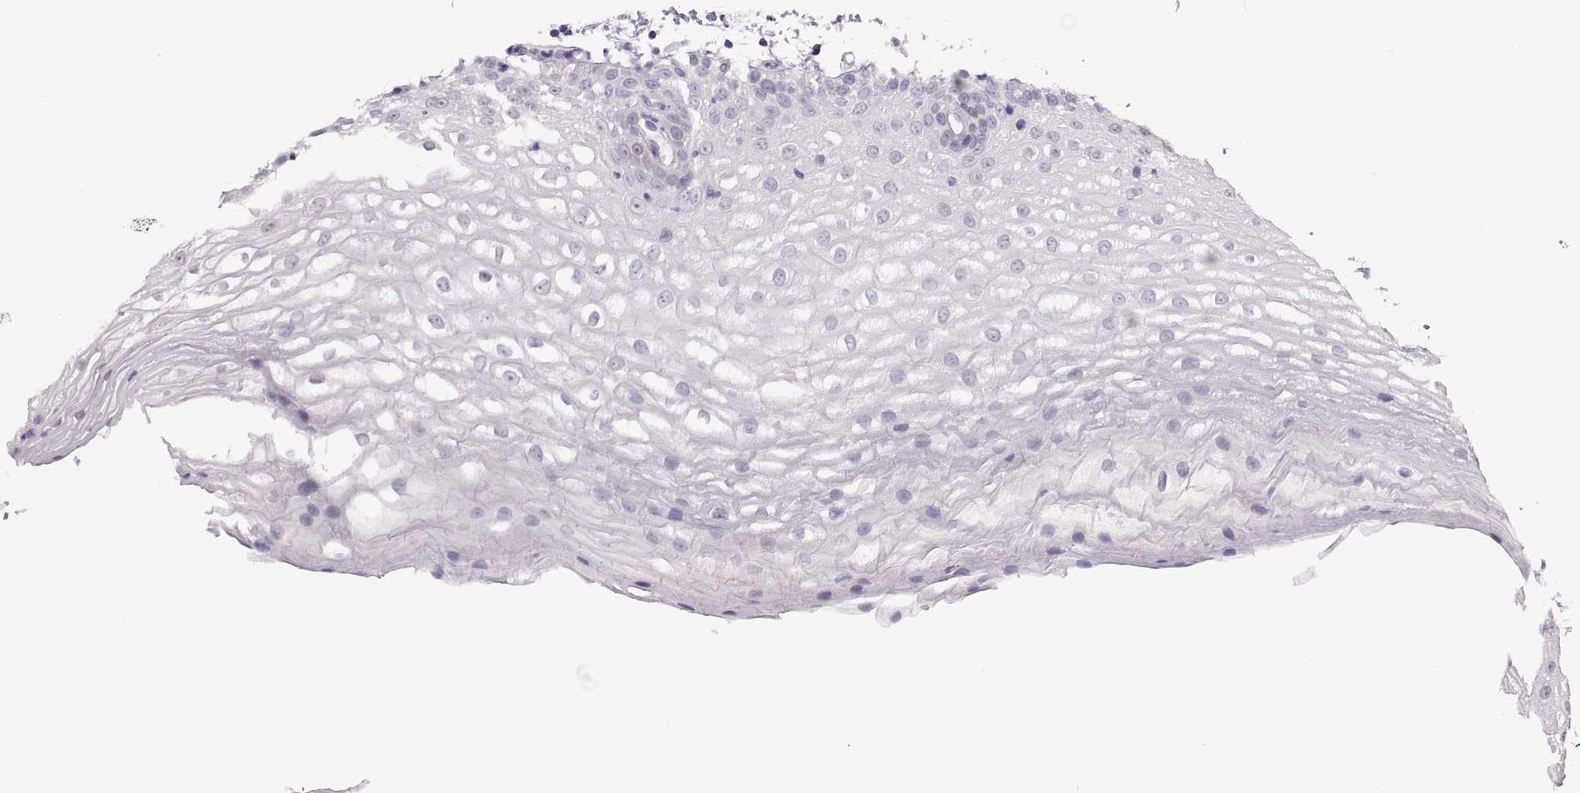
{"staining": {"intensity": "negative", "quantity": "none", "location": "none"}, "tissue": "oral mucosa", "cell_type": "Squamous epithelial cells", "image_type": "normal", "snomed": [{"axis": "morphology", "description": "Normal tissue, NOS"}, {"axis": "topography", "description": "Oral tissue"}], "caption": "The IHC histopathology image has no significant expression in squamous epithelial cells of oral mucosa. (Brightfield microscopy of DAB (3,3'-diaminobenzidine) IHC at high magnification).", "gene": "FAM170A", "patient": {"sex": "male", "age": 72}}